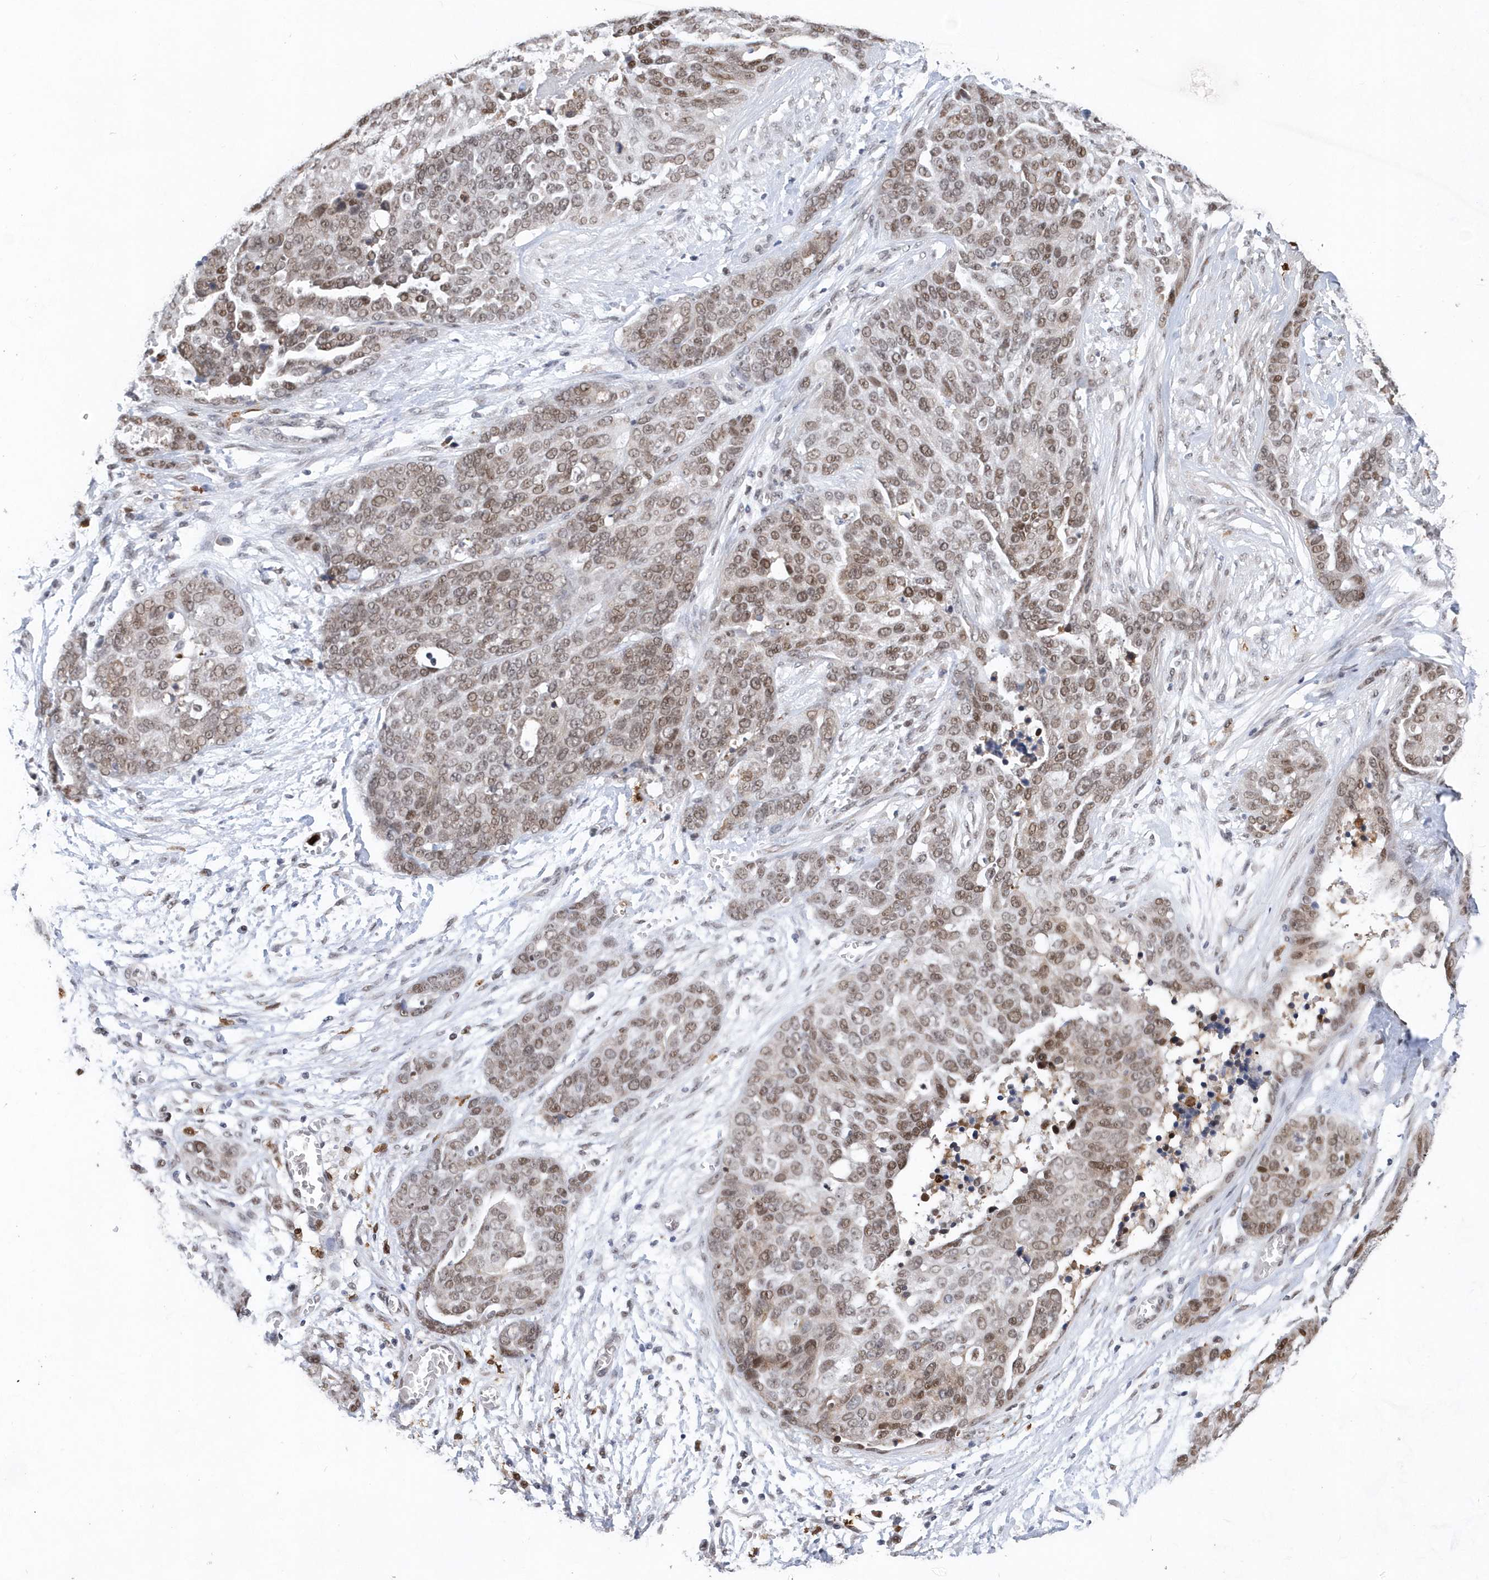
{"staining": {"intensity": "moderate", "quantity": ">75%", "location": "nuclear"}, "tissue": "ovarian cancer", "cell_type": "Tumor cells", "image_type": "cancer", "snomed": [{"axis": "morphology", "description": "Cystadenocarcinoma, serous, NOS"}, {"axis": "topography", "description": "Ovary"}], "caption": "About >75% of tumor cells in human serous cystadenocarcinoma (ovarian) show moderate nuclear protein staining as visualized by brown immunohistochemical staining.", "gene": "RPP30", "patient": {"sex": "female", "age": 44}}